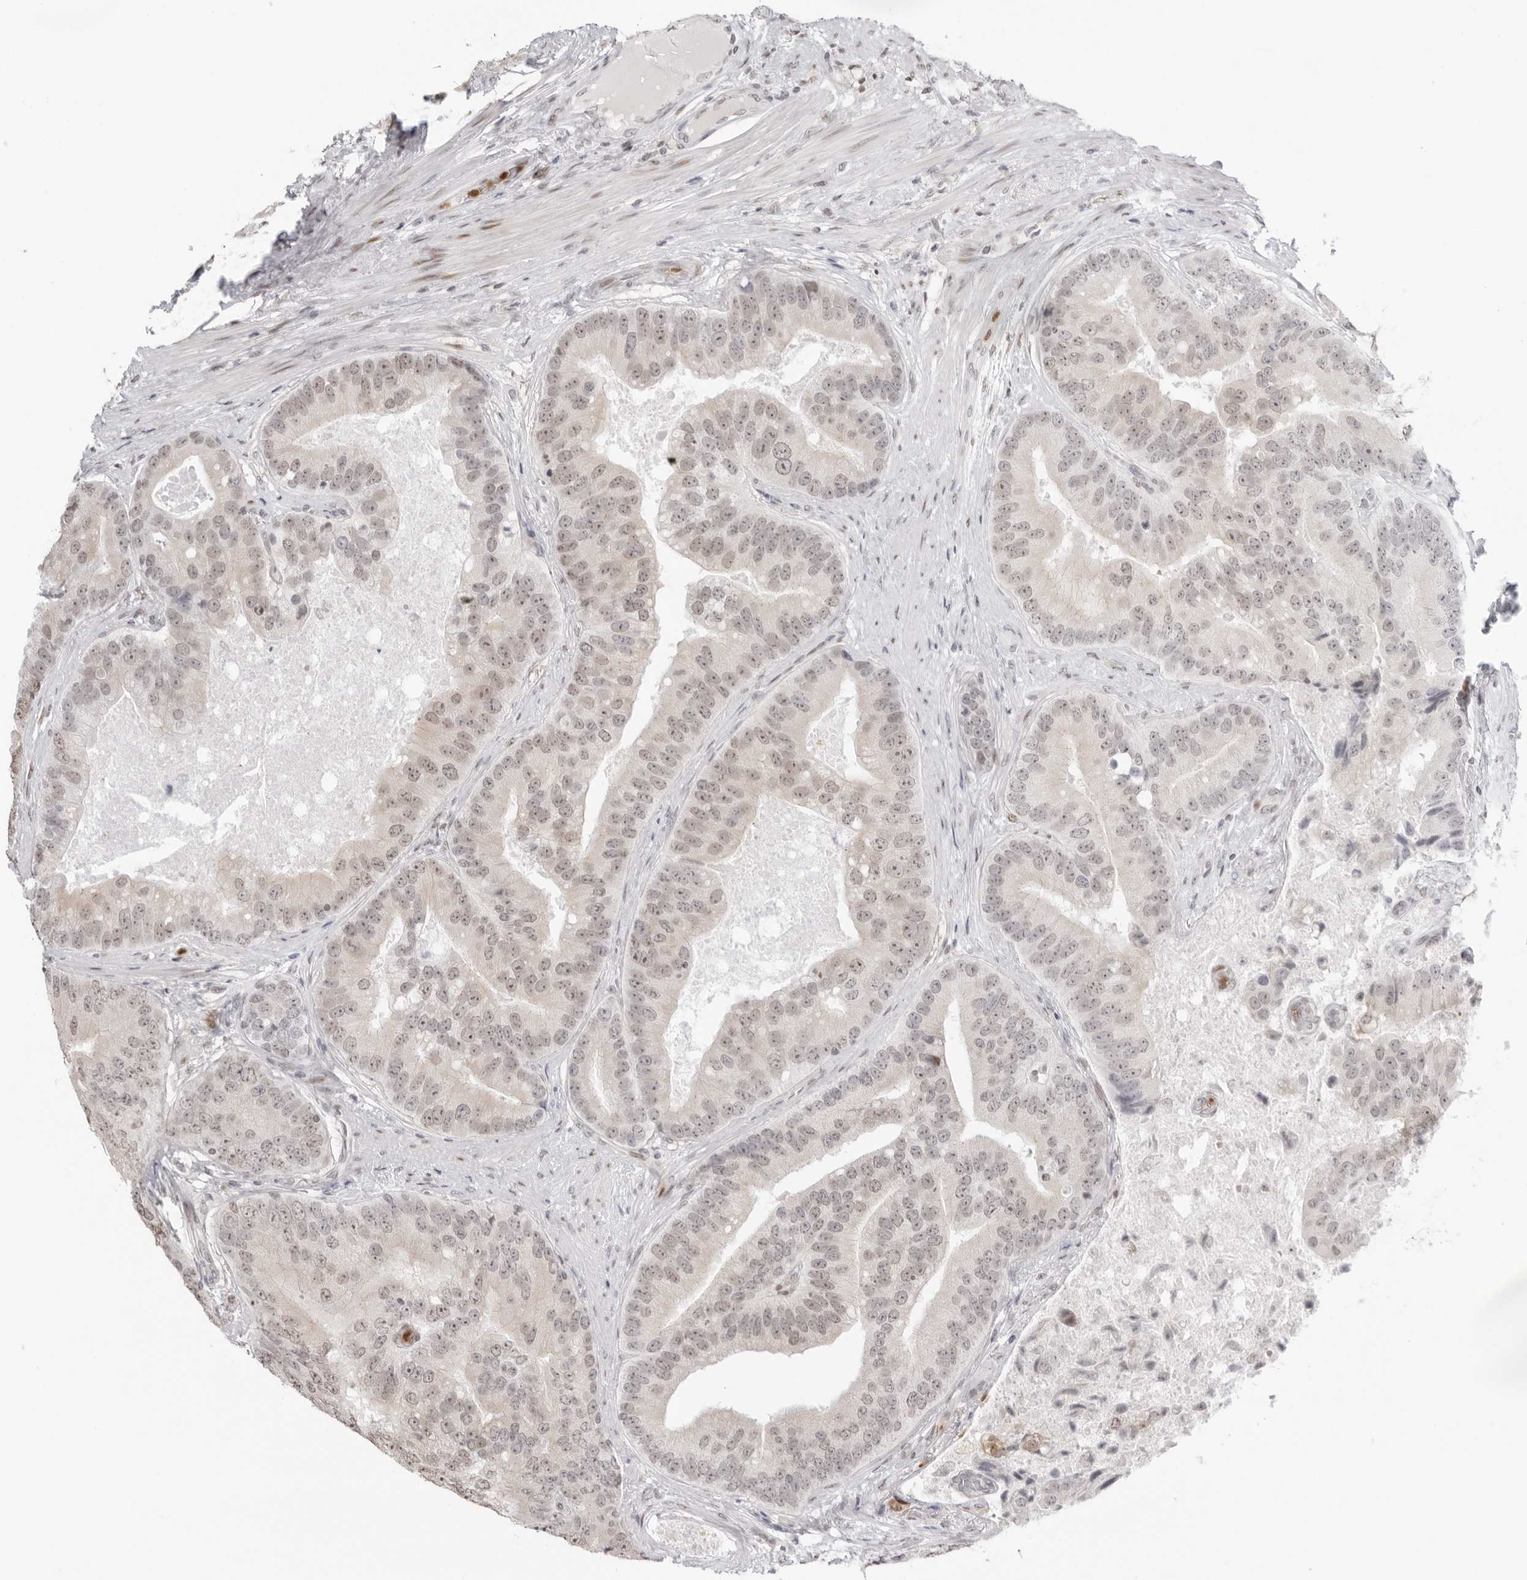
{"staining": {"intensity": "weak", "quantity": ">75%", "location": "nuclear"}, "tissue": "prostate cancer", "cell_type": "Tumor cells", "image_type": "cancer", "snomed": [{"axis": "morphology", "description": "Adenocarcinoma, High grade"}, {"axis": "topography", "description": "Prostate"}], "caption": "Immunohistochemical staining of human prostate high-grade adenocarcinoma exhibits low levels of weak nuclear expression in about >75% of tumor cells.", "gene": "RNF146", "patient": {"sex": "male", "age": 70}}